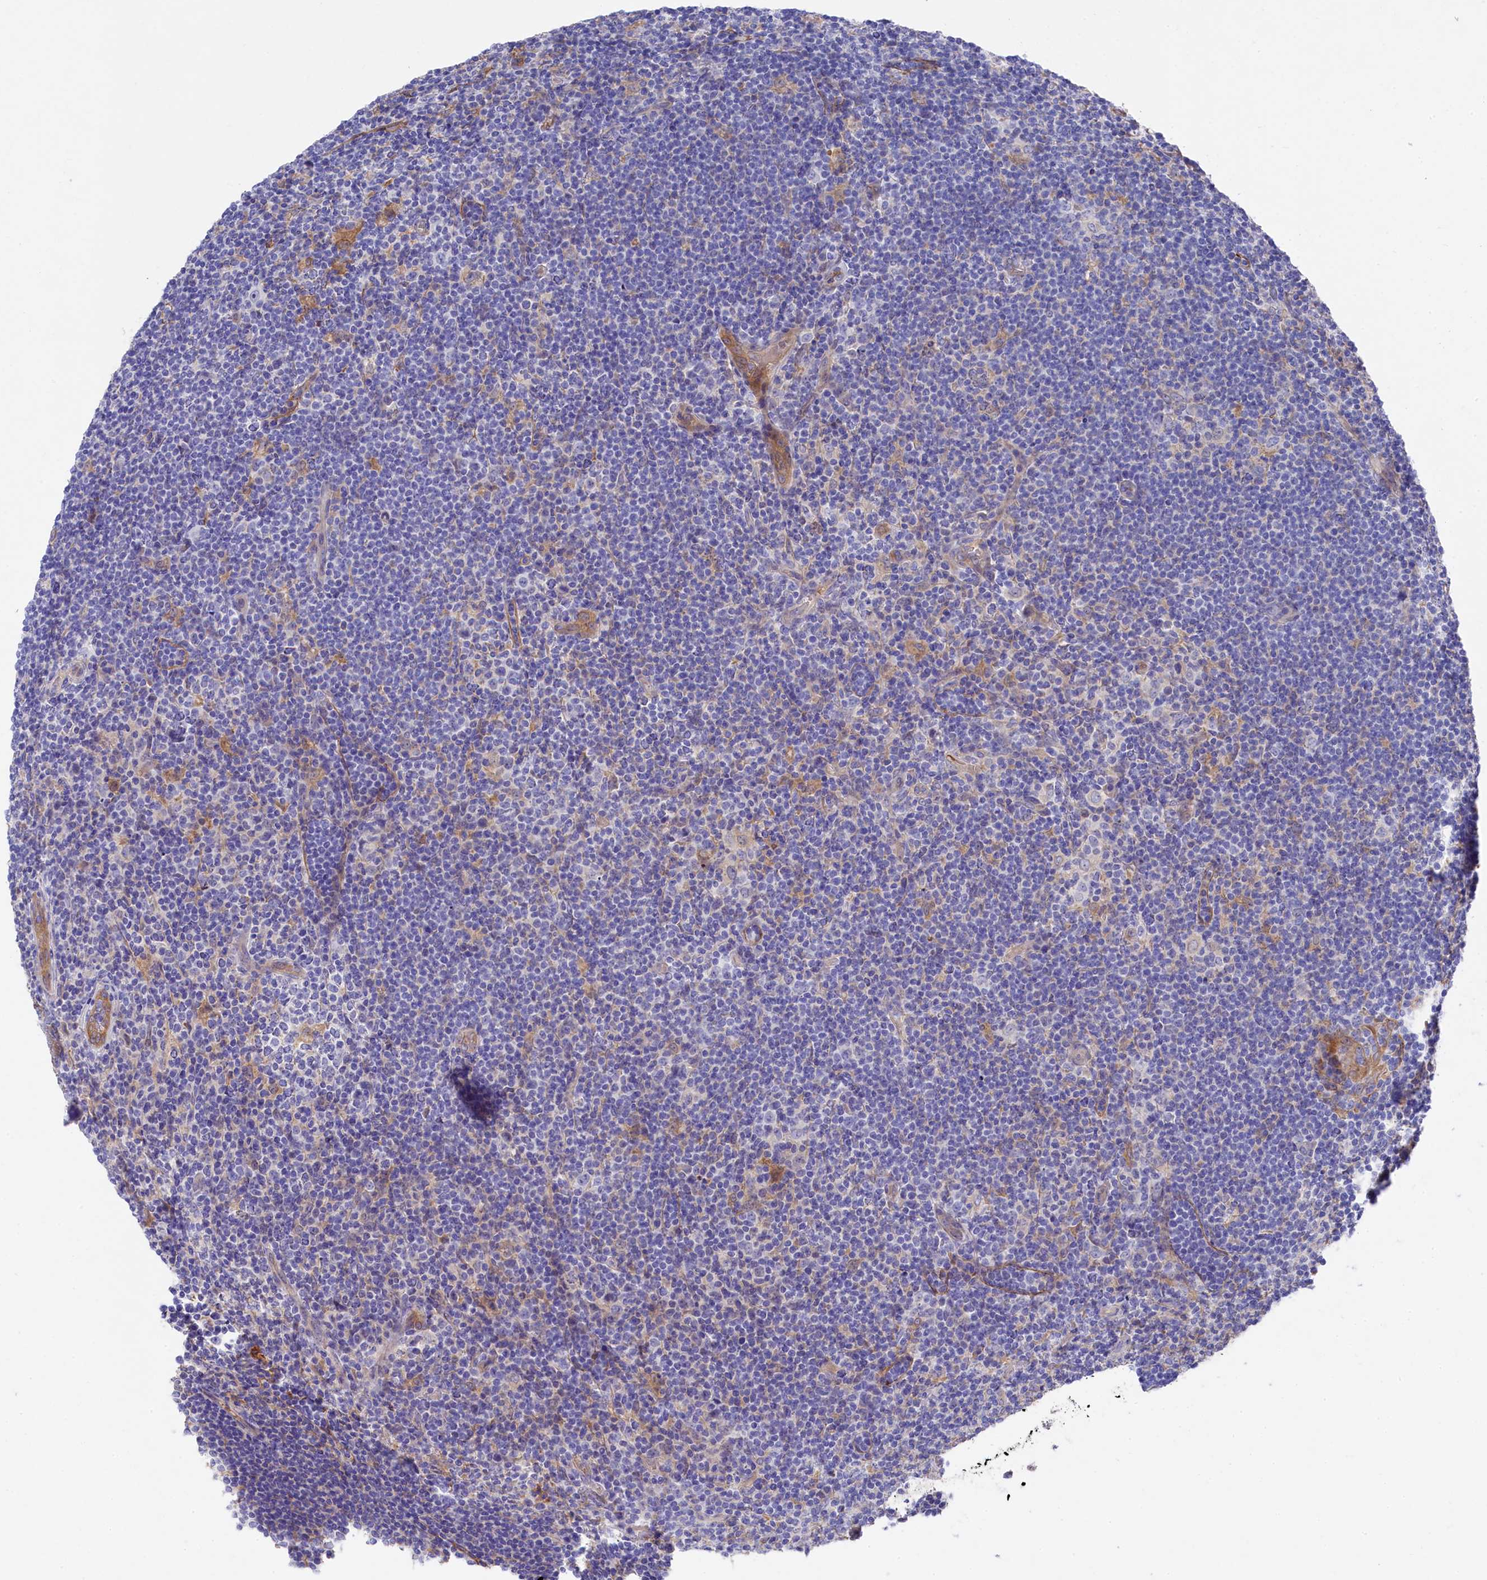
{"staining": {"intensity": "moderate", "quantity": "<25%", "location": "cytoplasmic/membranous"}, "tissue": "lymphoma", "cell_type": "Tumor cells", "image_type": "cancer", "snomed": [{"axis": "morphology", "description": "Hodgkin's disease, NOS"}, {"axis": "topography", "description": "Lymph node"}], "caption": "IHC staining of Hodgkin's disease, which reveals low levels of moderate cytoplasmic/membranous positivity in approximately <25% of tumor cells indicating moderate cytoplasmic/membranous protein staining. The staining was performed using DAB (3,3'-diaminobenzidine) (brown) for protein detection and nuclei were counterstained in hematoxylin (blue).", "gene": "LHFPL4", "patient": {"sex": "female", "age": 57}}